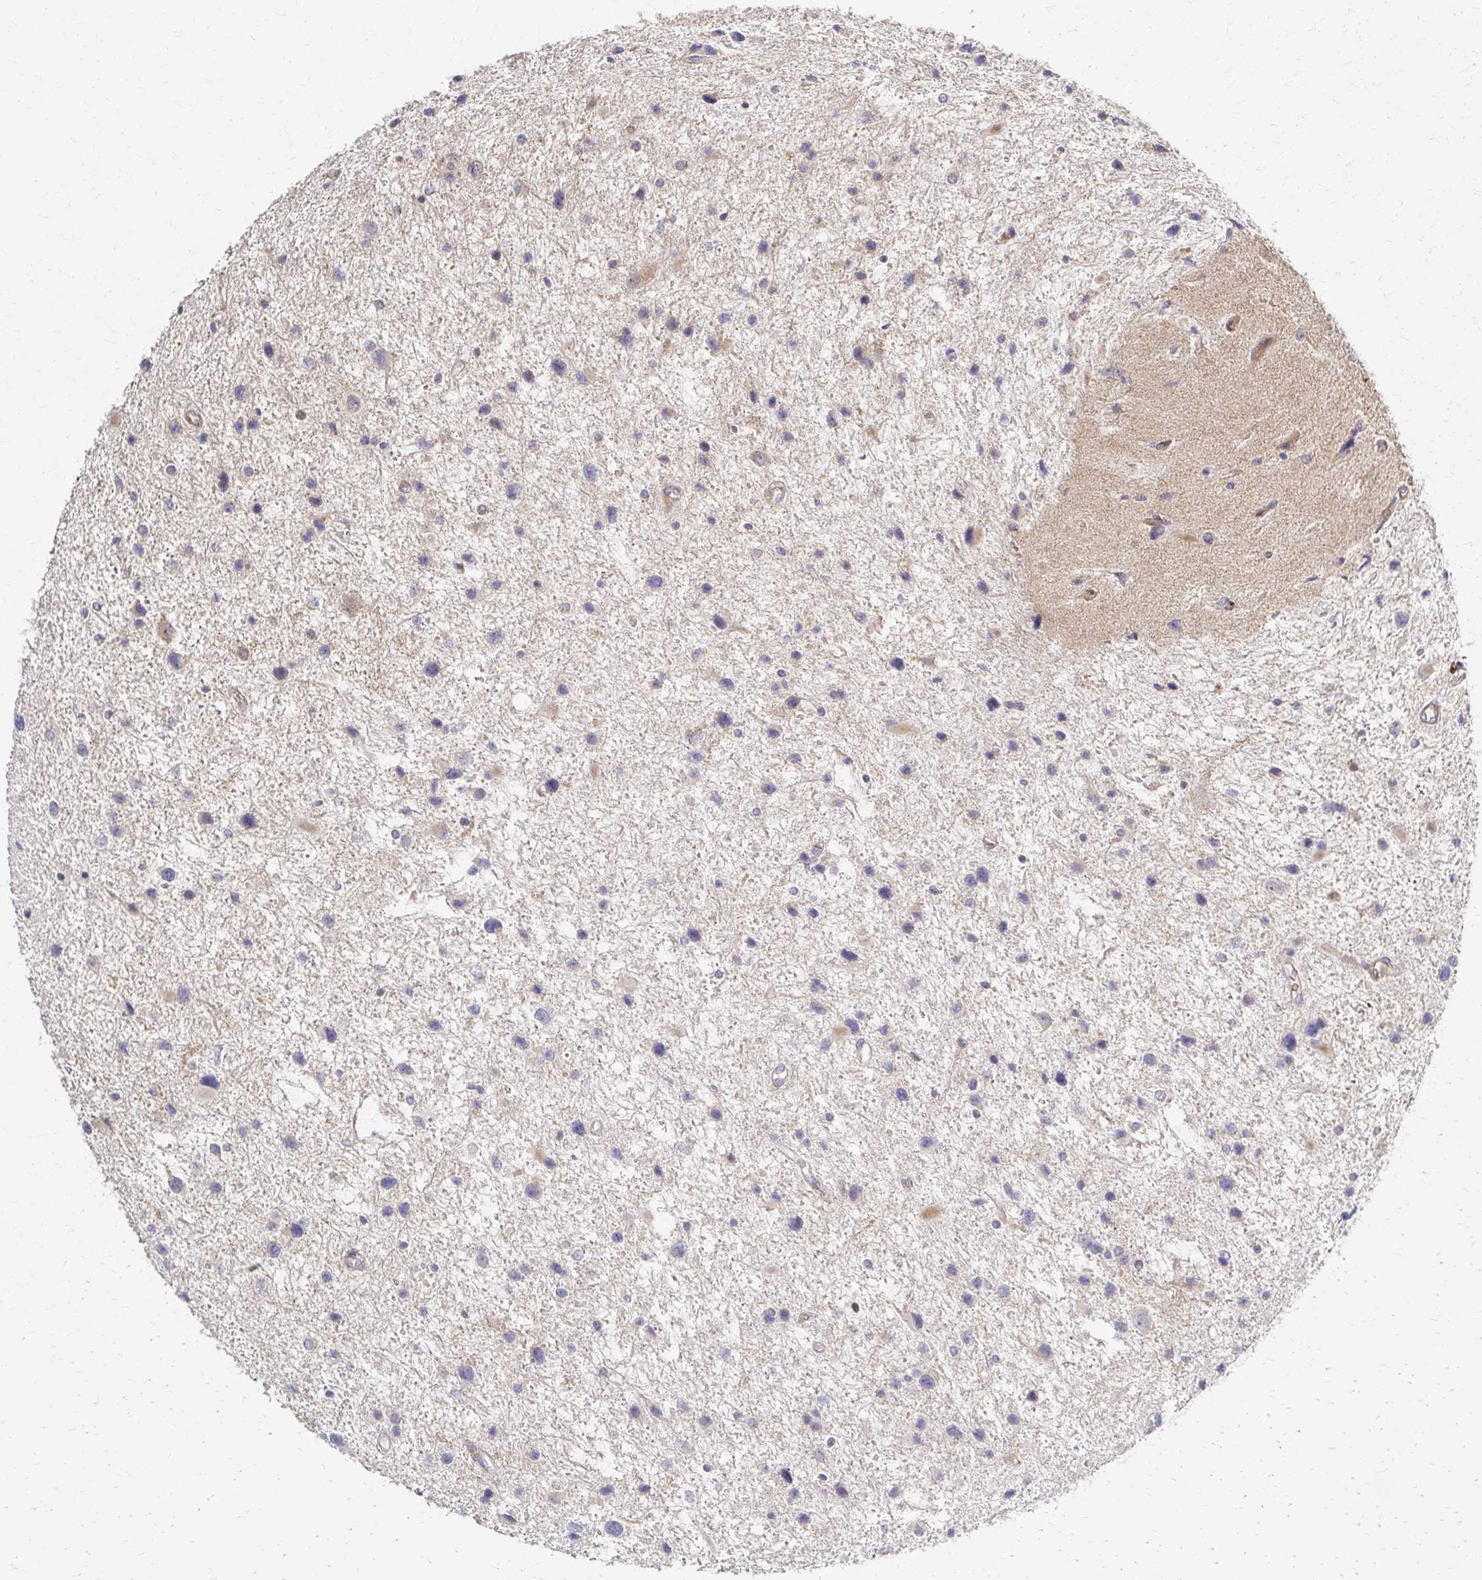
{"staining": {"intensity": "negative", "quantity": "none", "location": "none"}, "tissue": "glioma", "cell_type": "Tumor cells", "image_type": "cancer", "snomed": [{"axis": "morphology", "description": "Glioma, malignant, Low grade"}, {"axis": "topography", "description": "Brain"}], "caption": "Tumor cells are negative for protein expression in human low-grade glioma (malignant). (DAB (3,3'-diaminobenzidine) immunohistochemistry visualized using brightfield microscopy, high magnification).", "gene": "SKA2", "patient": {"sex": "female", "age": 32}}